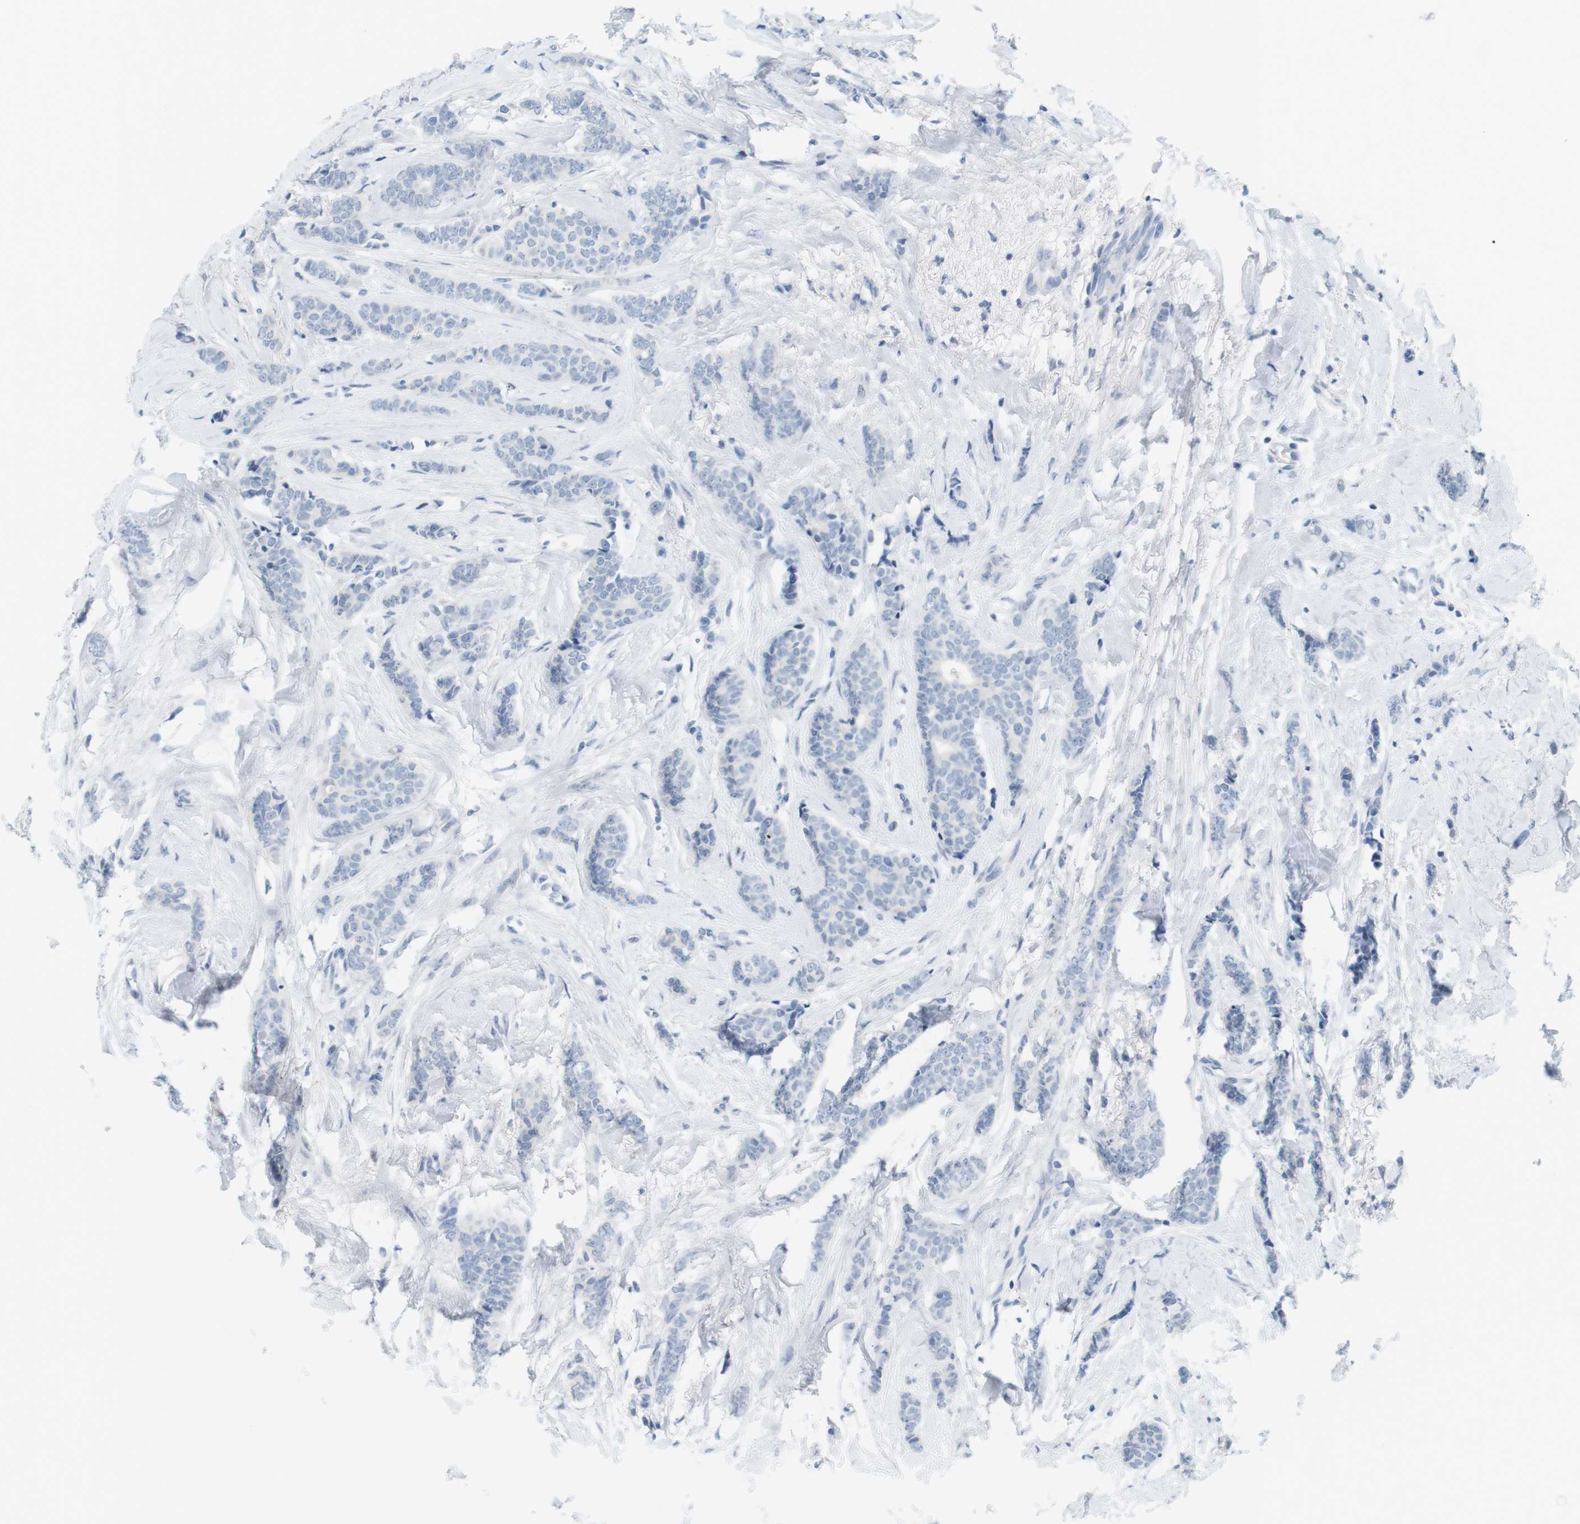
{"staining": {"intensity": "negative", "quantity": "none", "location": "none"}, "tissue": "breast cancer", "cell_type": "Tumor cells", "image_type": "cancer", "snomed": [{"axis": "morphology", "description": "Lobular carcinoma"}, {"axis": "topography", "description": "Skin"}, {"axis": "topography", "description": "Breast"}], "caption": "DAB immunohistochemical staining of breast lobular carcinoma exhibits no significant positivity in tumor cells.", "gene": "CREB3L2", "patient": {"sex": "female", "age": 46}}